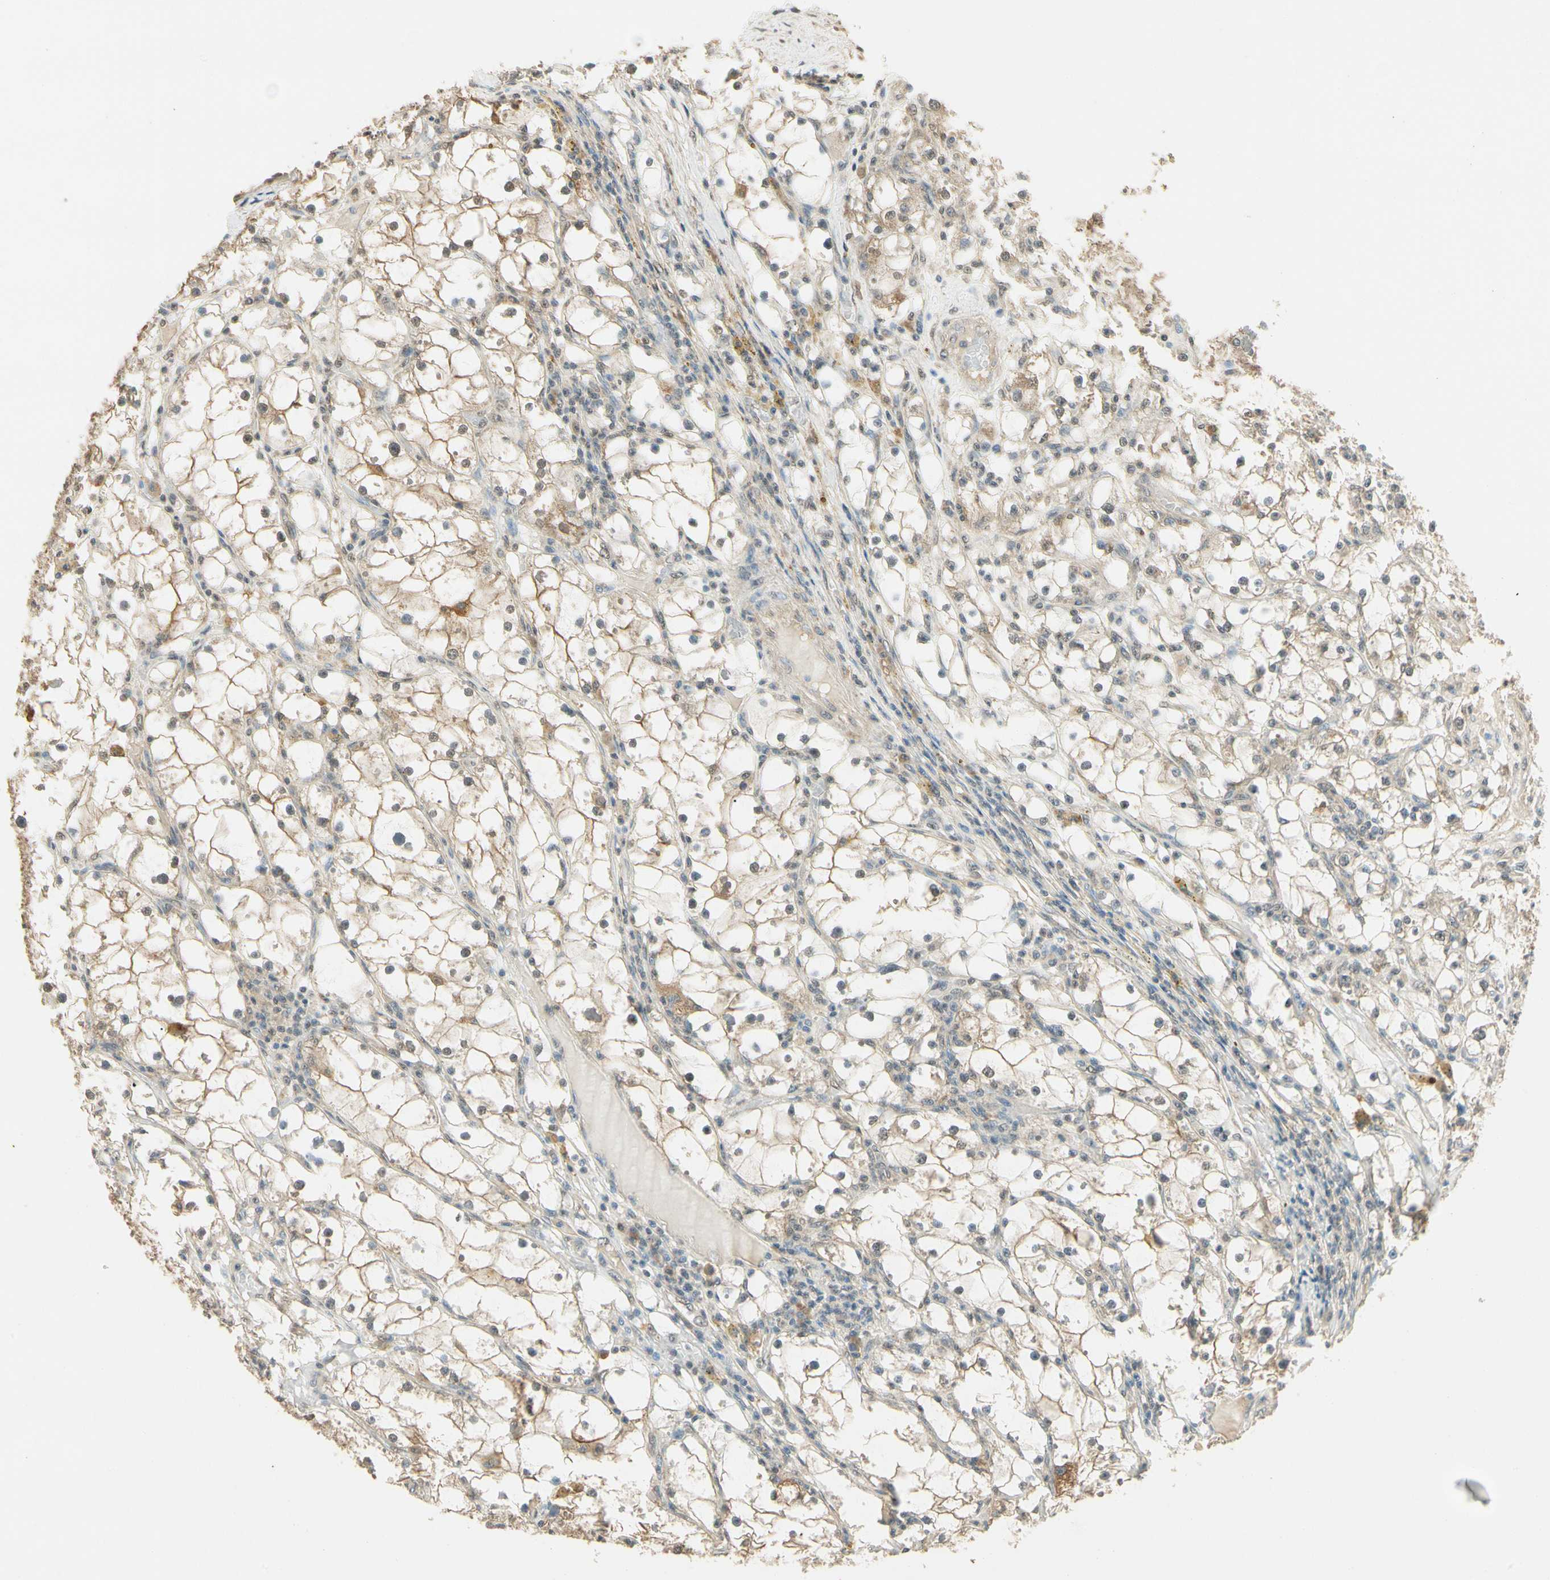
{"staining": {"intensity": "moderate", "quantity": ">75%", "location": "cytoplasmic/membranous"}, "tissue": "renal cancer", "cell_type": "Tumor cells", "image_type": "cancer", "snomed": [{"axis": "morphology", "description": "Adenocarcinoma, NOS"}, {"axis": "topography", "description": "Kidney"}], "caption": "Renal cancer (adenocarcinoma) was stained to show a protein in brown. There is medium levels of moderate cytoplasmic/membranous staining in approximately >75% of tumor cells. (IHC, brightfield microscopy, high magnification).", "gene": "SGCA", "patient": {"sex": "male", "age": 56}}